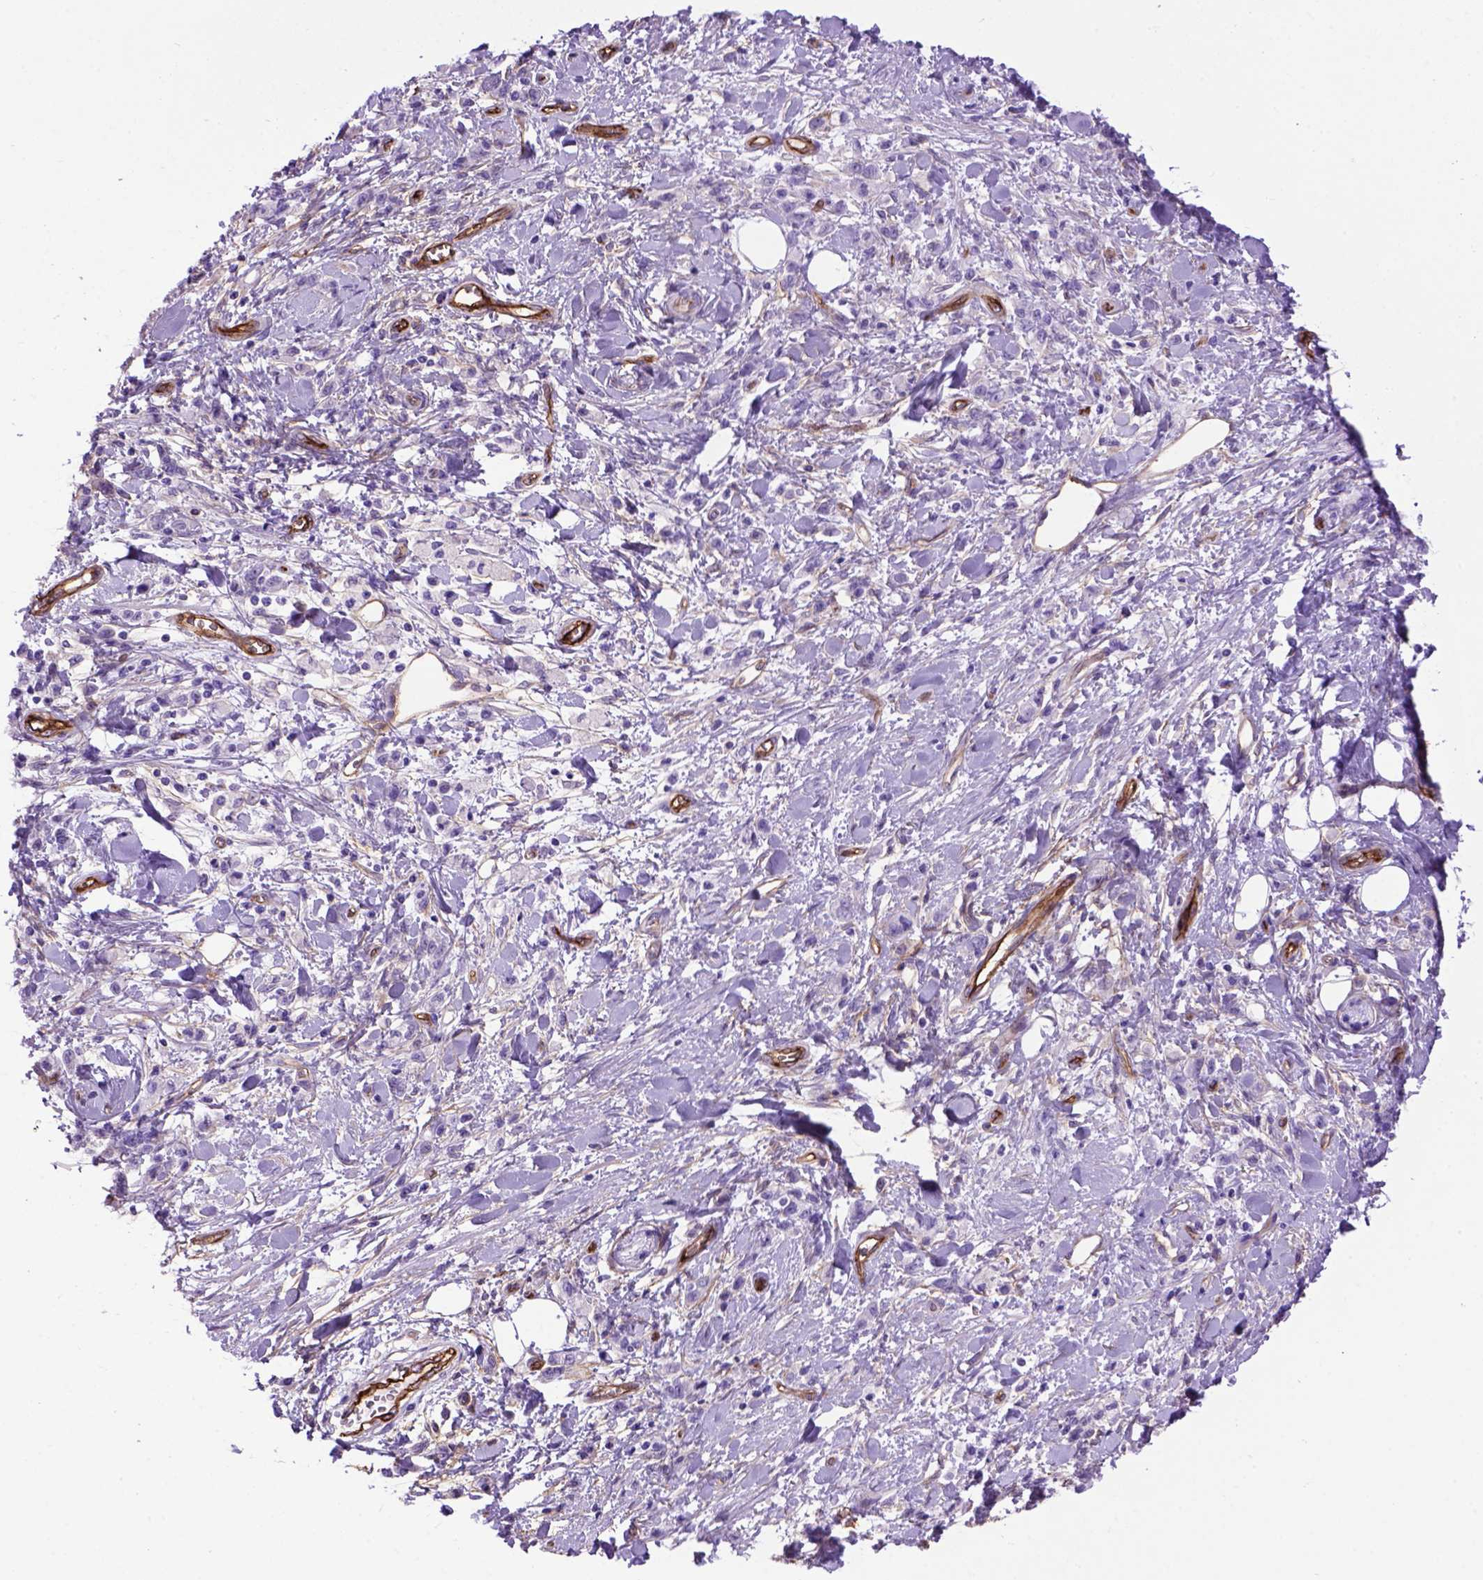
{"staining": {"intensity": "negative", "quantity": "none", "location": "none"}, "tissue": "stomach cancer", "cell_type": "Tumor cells", "image_type": "cancer", "snomed": [{"axis": "morphology", "description": "Adenocarcinoma, NOS"}, {"axis": "topography", "description": "Stomach"}], "caption": "A high-resolution micrograph shows IHC staining of stomach cancer, which exhibits no significant staining in tumor cells.", "gene": "ENG", "patient": {"sex": "male", "age": 77}}